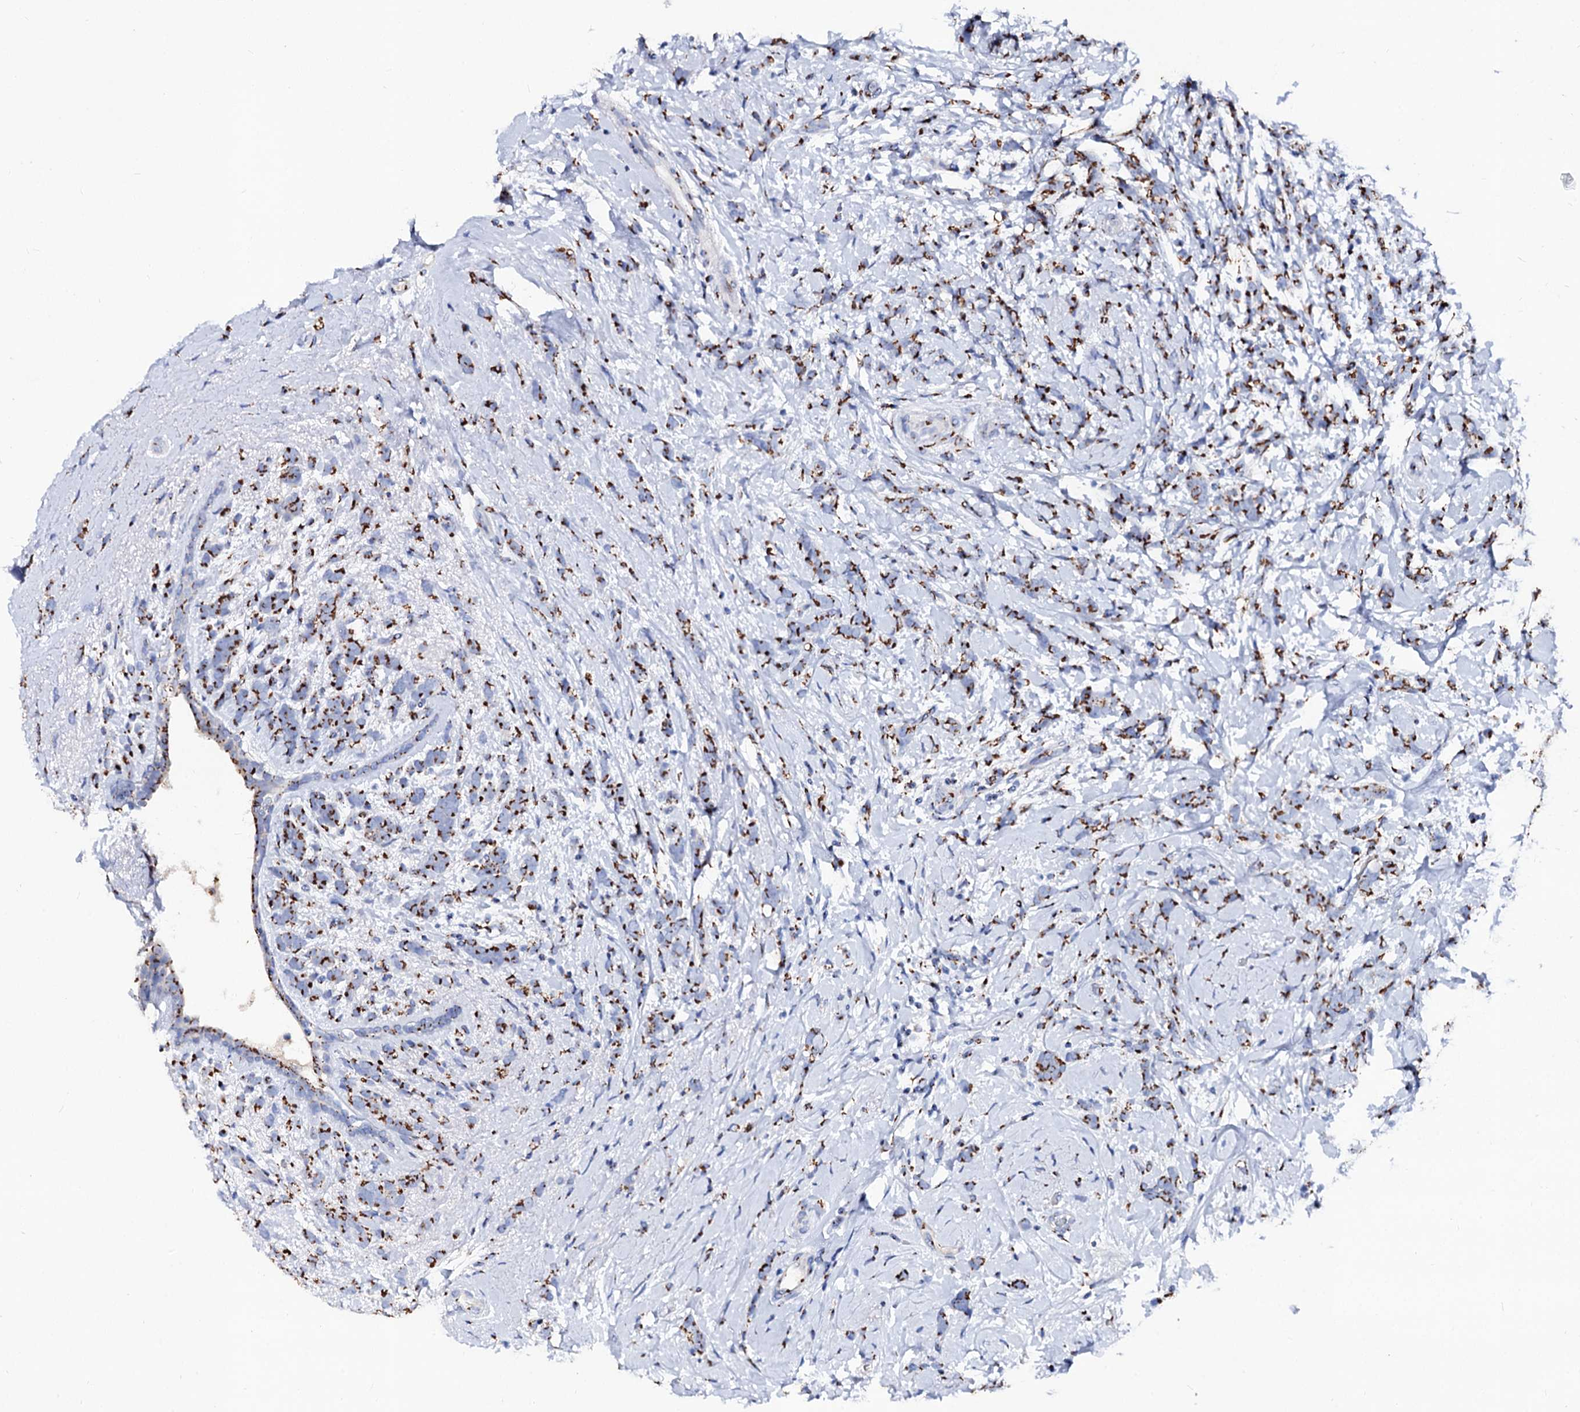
{"staining": {"intensity": "strong", "quantity": ">75%", "location": "cytoplasmic/membranous"}, "tissue": "breast cancer", "cell_type": "Tumor cells", "image_type": "cancer", "snomed": [{"axis": "morphology", "description": "Lobular carcinoma"}, {"axis": "topography", "description": "Breast"}], "caption": "Immunohistochemistry (DAB) staining of human breast lobular carcinoma shows strong cytoplasmic/membranous protein staining in about >75% of tumor cells.", "gene": "TM9SF3", "patient": {"sex": "female", "age": 58}}